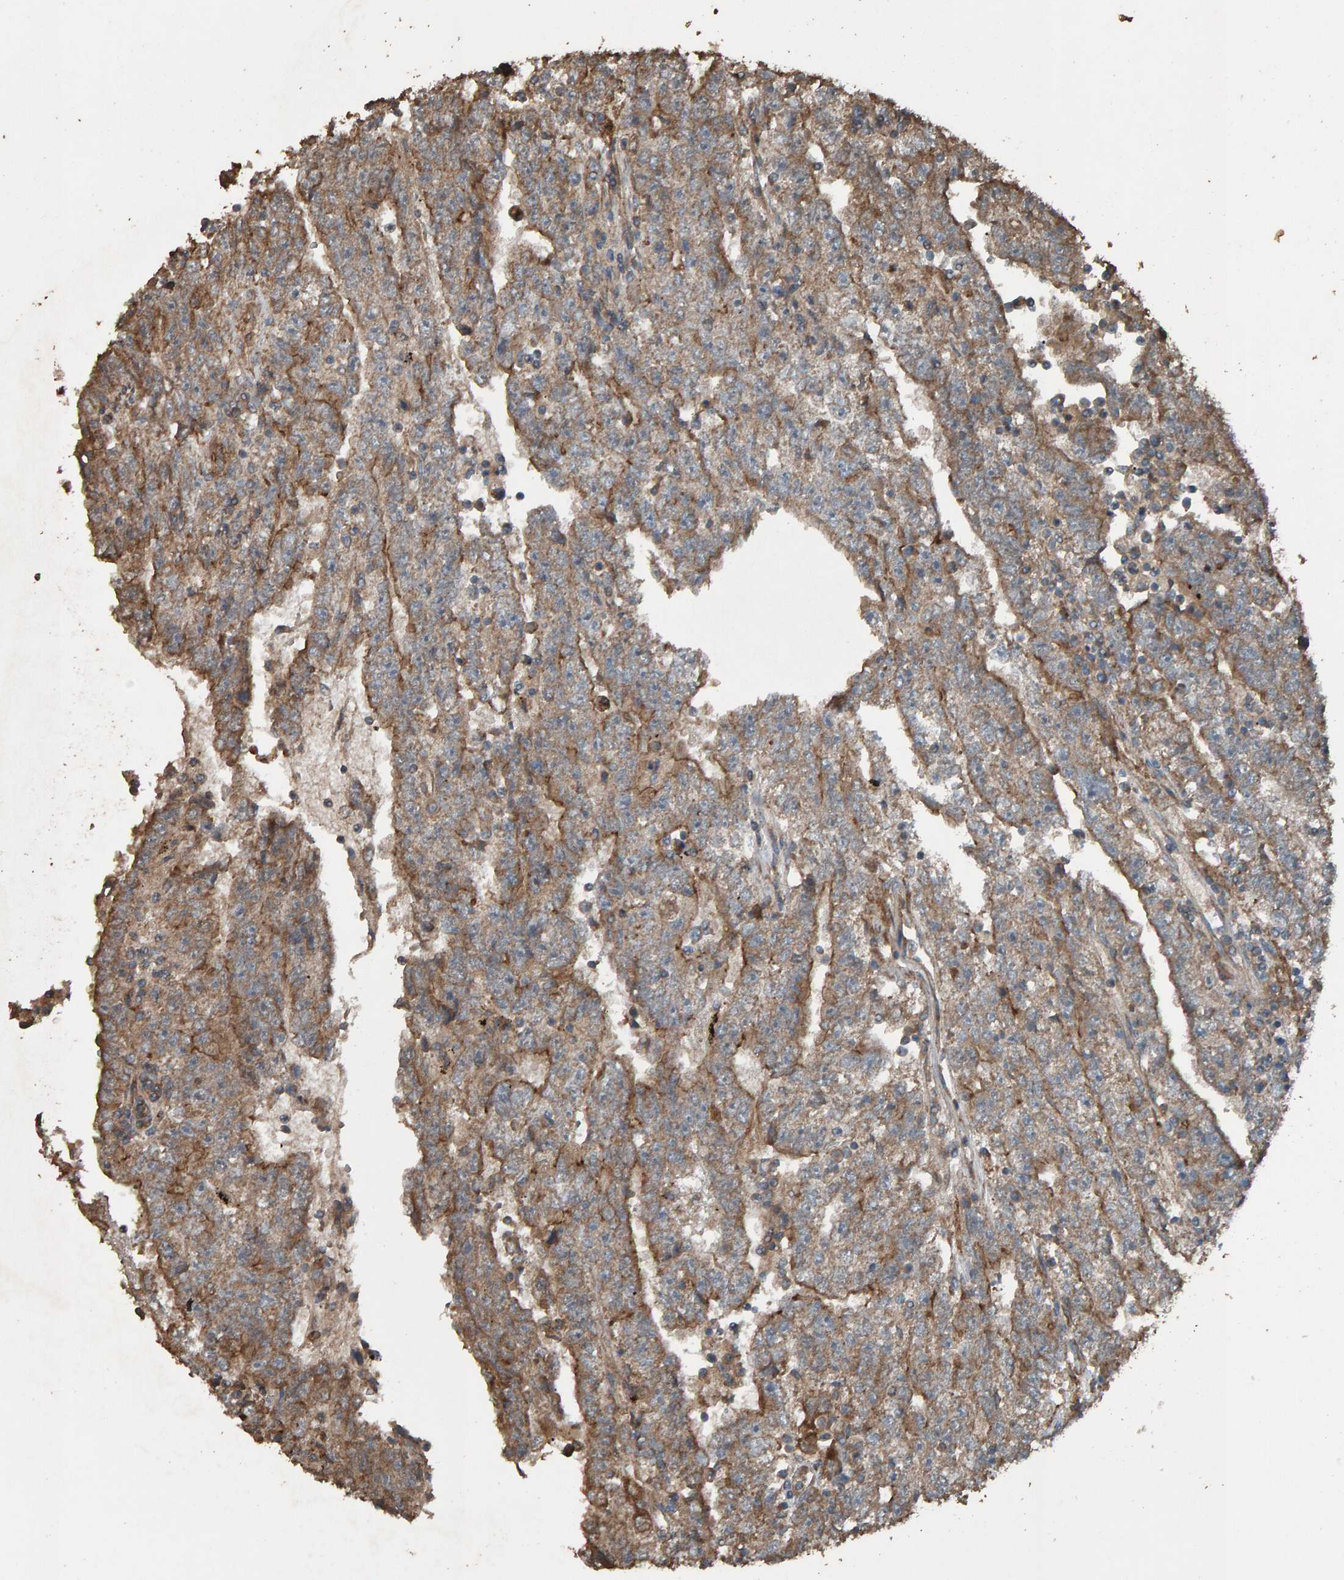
{"staining": {"intensity": "moderate", "quantity": "25%-75%", "location": "cytoplasmic/membranous"}, "tissue": "testis cancer", "cell_type": "Tumor cells", "image_type": "cancer", "snomed": [{"axis": "morphology", "description": "Carcinoma, Embryonal, NOS"}, {"axis": "topography", "description": "Testis"}], "caption": "Immunohistochemistry (IHC) of human testis cancer (embryonal carcinoma) demonstrates medium levels of moderate cytoplasmic/membranous staining in about 25%-75% of tumor cells. (DAB (3,3'-diaminobenzidine) IHC, brown staining for protein, blue staining for nuclei).", "gene": "DUS1L", "patient": {"sex": "male", "age": 25}}